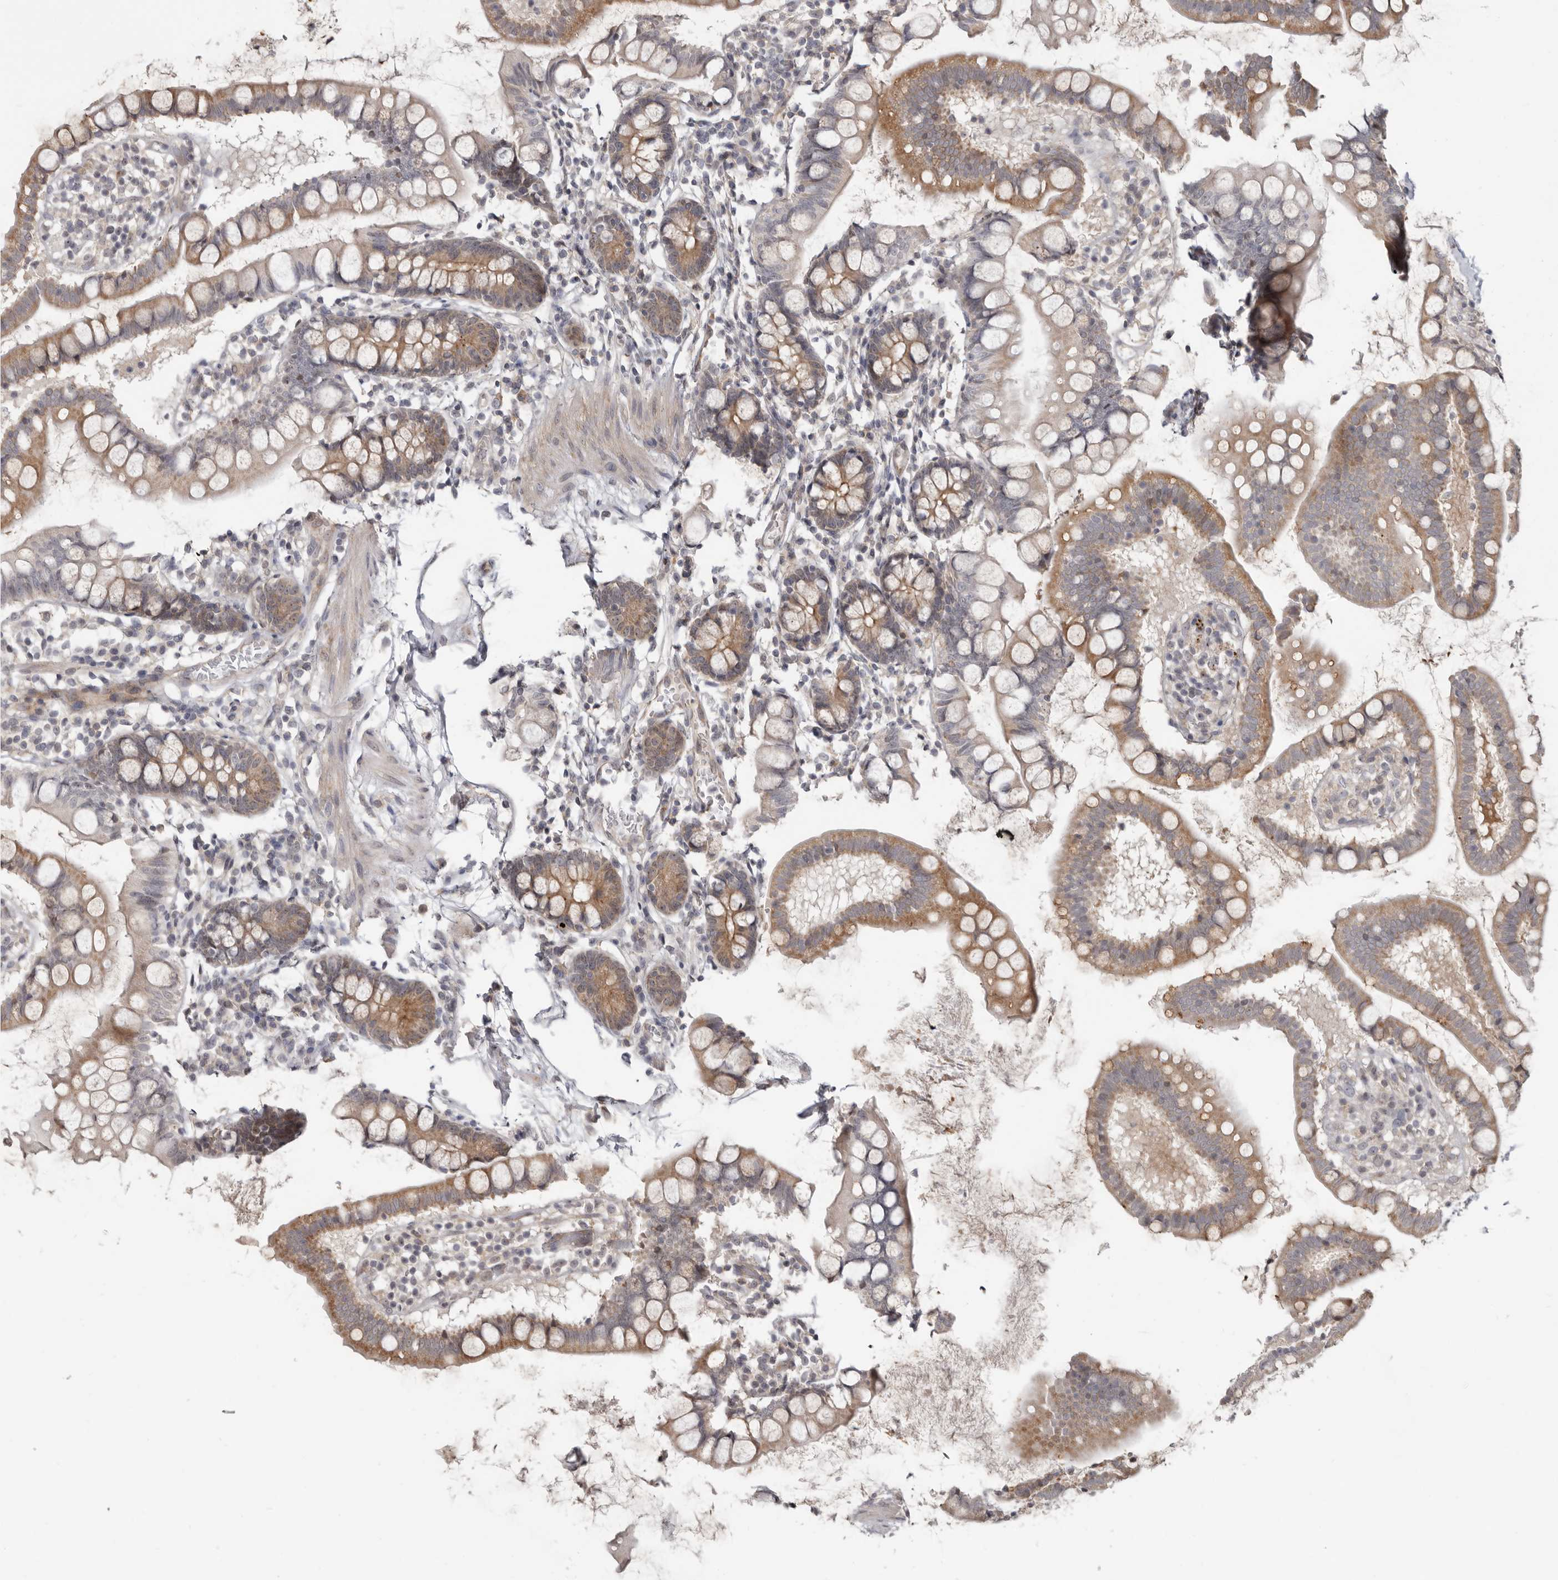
{"staining": {"intensity": "moderate", "quantity": ">75%", "location": "cytoplasmic/membranous"}, "tissue": "small intestine", "cell_type": "Glandular cells", "image_type": "normal", "snomed": [{"axis": "morphology", "description": "Normal tissue, NOS"}, {"axis": "topography", "description": "Small intestine"}], "caption": "Protein expression analysis of normal small intestine exhibits moderate cytoplasmic/membranous positivity in about >75% of glandular cells. (DAB (3,3'-diaminobenzidine) IHC with brightfield microscopy, high magnification).", "gene": "BAD", "patient": {"sex": "female", "age": 84}}